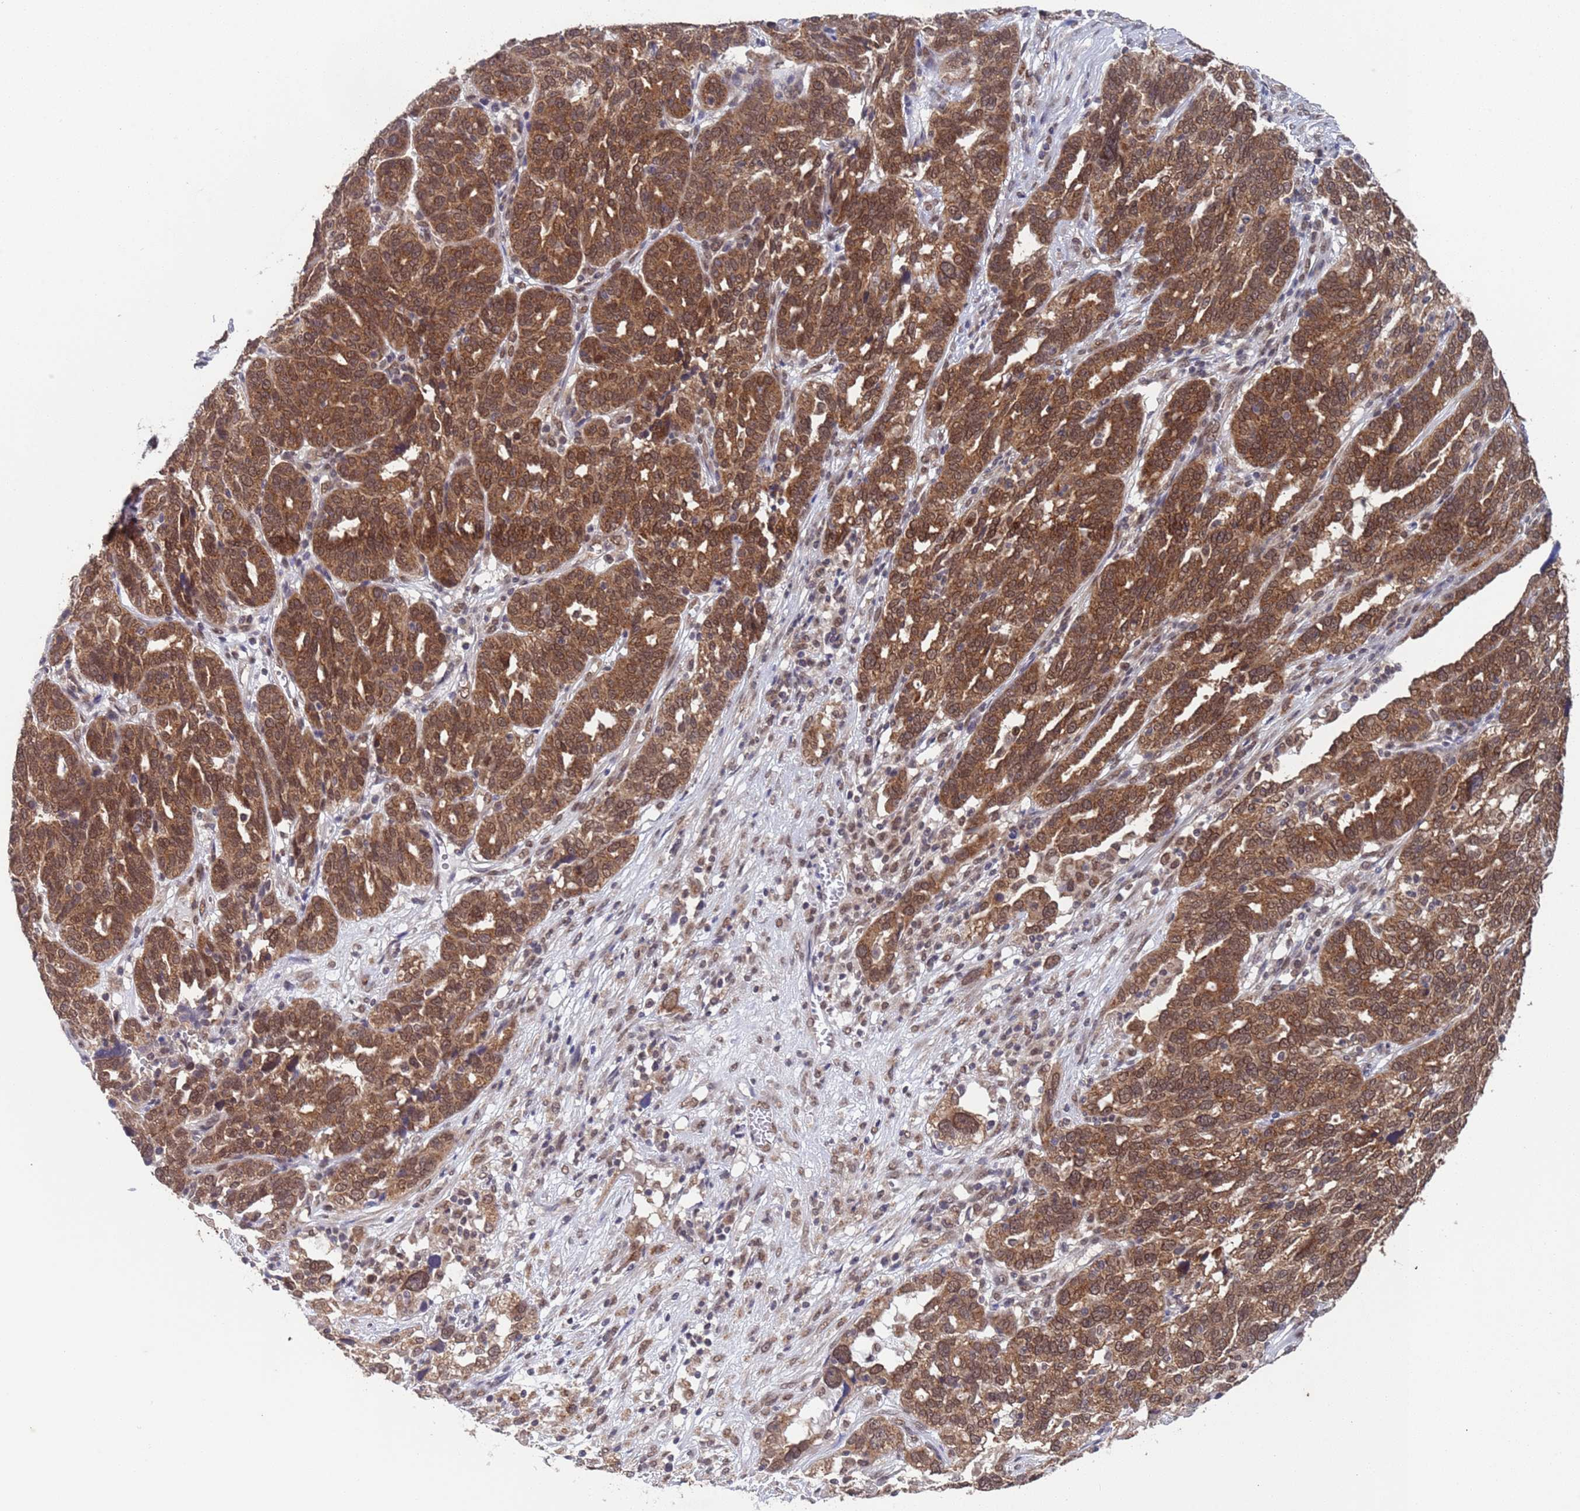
{"staining": {"intensity": "moderate", "quantity": ">75%", "location": "cytoplasmic/membranous"}, "tissue": "ovarian cancer", "cell_type": "Tumor cells", "image_type": "cancer", "snomed": [{"axis": "morphology", "description": "Cystadenocarcinoma, serous, NOS"}, {"axis": "topography", "description": "Ovary"}], "caption": "IHC micrograph of neoplastic tissue: human ovarian cancer (serous cystadenocarcinoma) stained using immunohistochemistry (IHC) displays medium levels of moderate protein expression localized specifically in the cytoplasmic/membranous of tumor cells, appearing as a cytoplasmic/membranous brown color.", "gene": "FUBP3", "patient": {"sex": "female", "age": 59}}